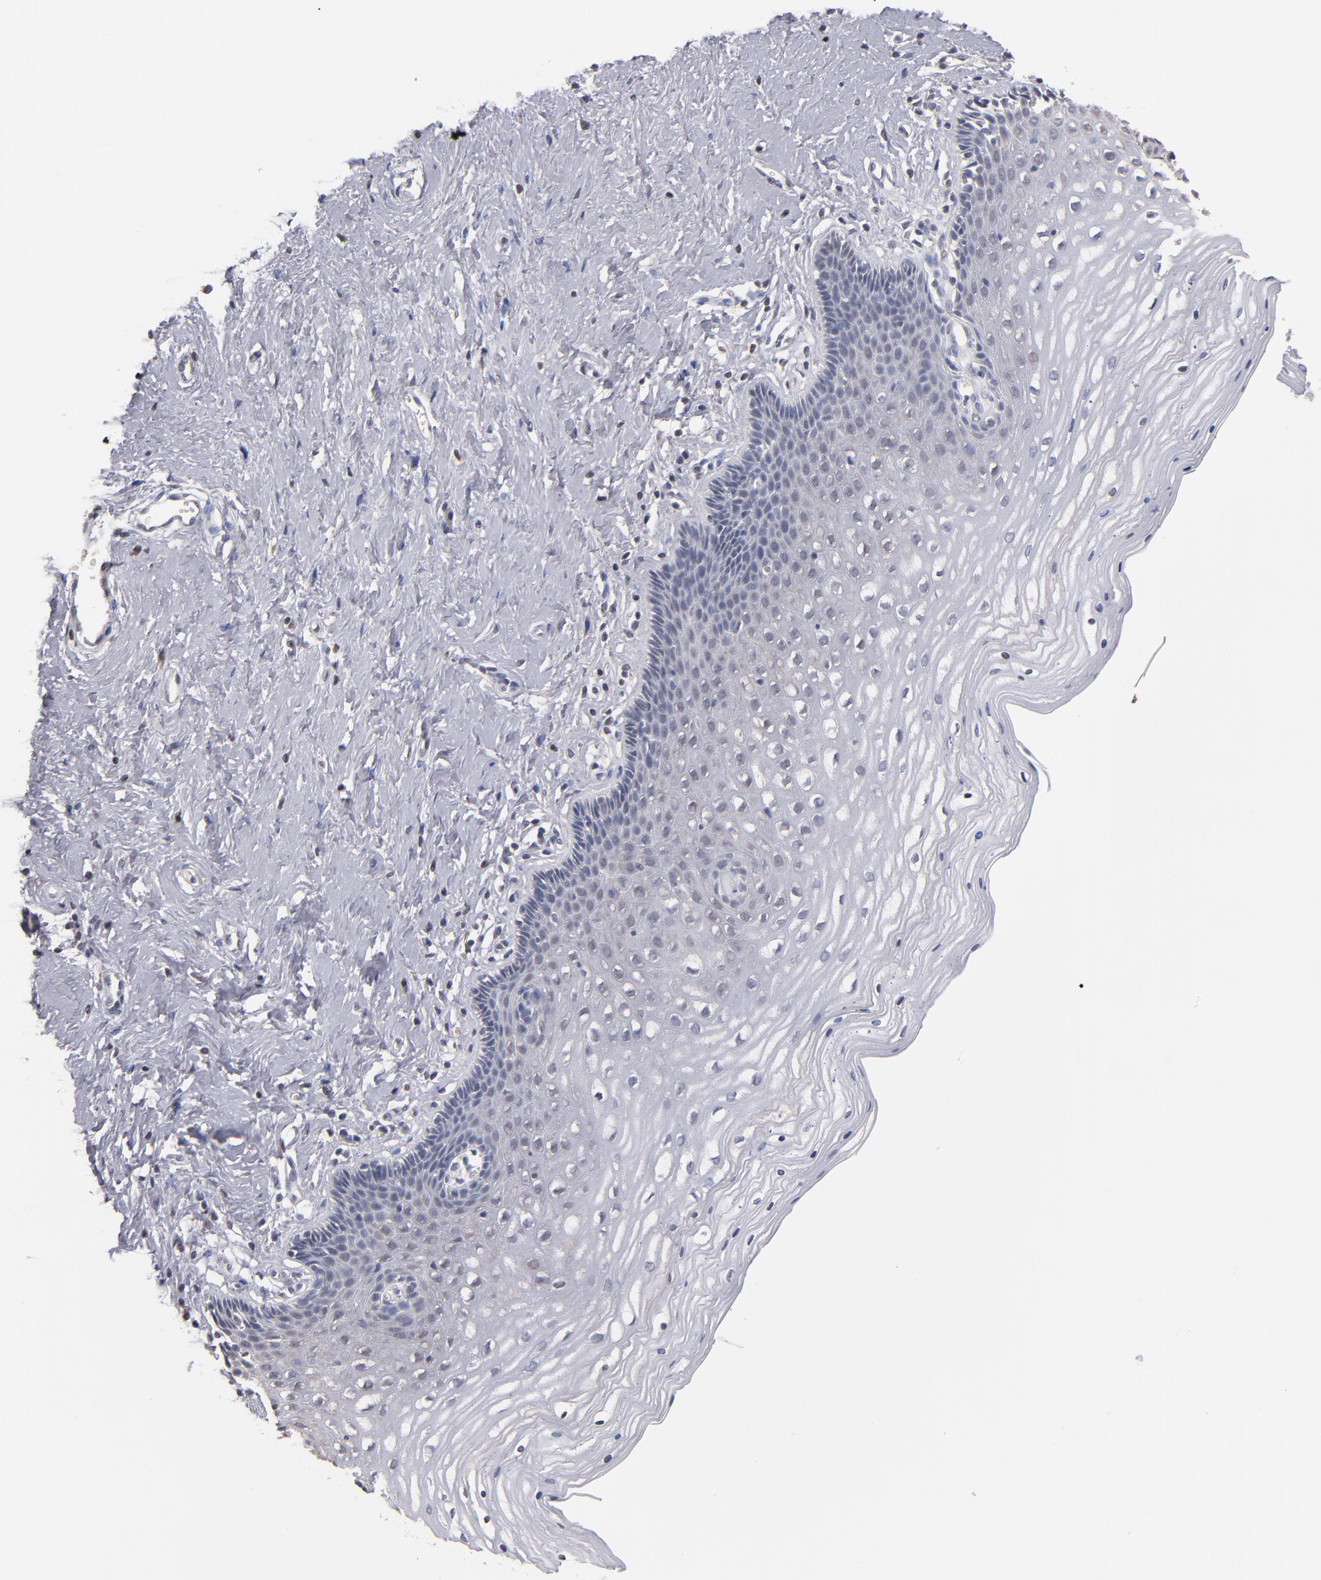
{"staining": {"intensity": "weak", "quantity": "25%-75%", "location": "cytoplasmic/membranous"}, "tissue": "cervix", "cell_type": "Glandular cells", "image_type": "normal", "snomed": [{"axis": "morphology", "description": "Normal tissue, NOS"}, {"axis": "topography", "description": "Cervix"}], "caption": "Immunohistochemical staining of unremarkable human cervix shows low levels of weak cytoplasmic/membranous staining in approximately 25%-75% of glandular cells. The staining is performed using DAB brown chromogen to label protein expression. The nuclei are counter-stained blue using hematoxylin.", "gene": "PSMD10", "patient": {"sex": "female", "age": 39}}